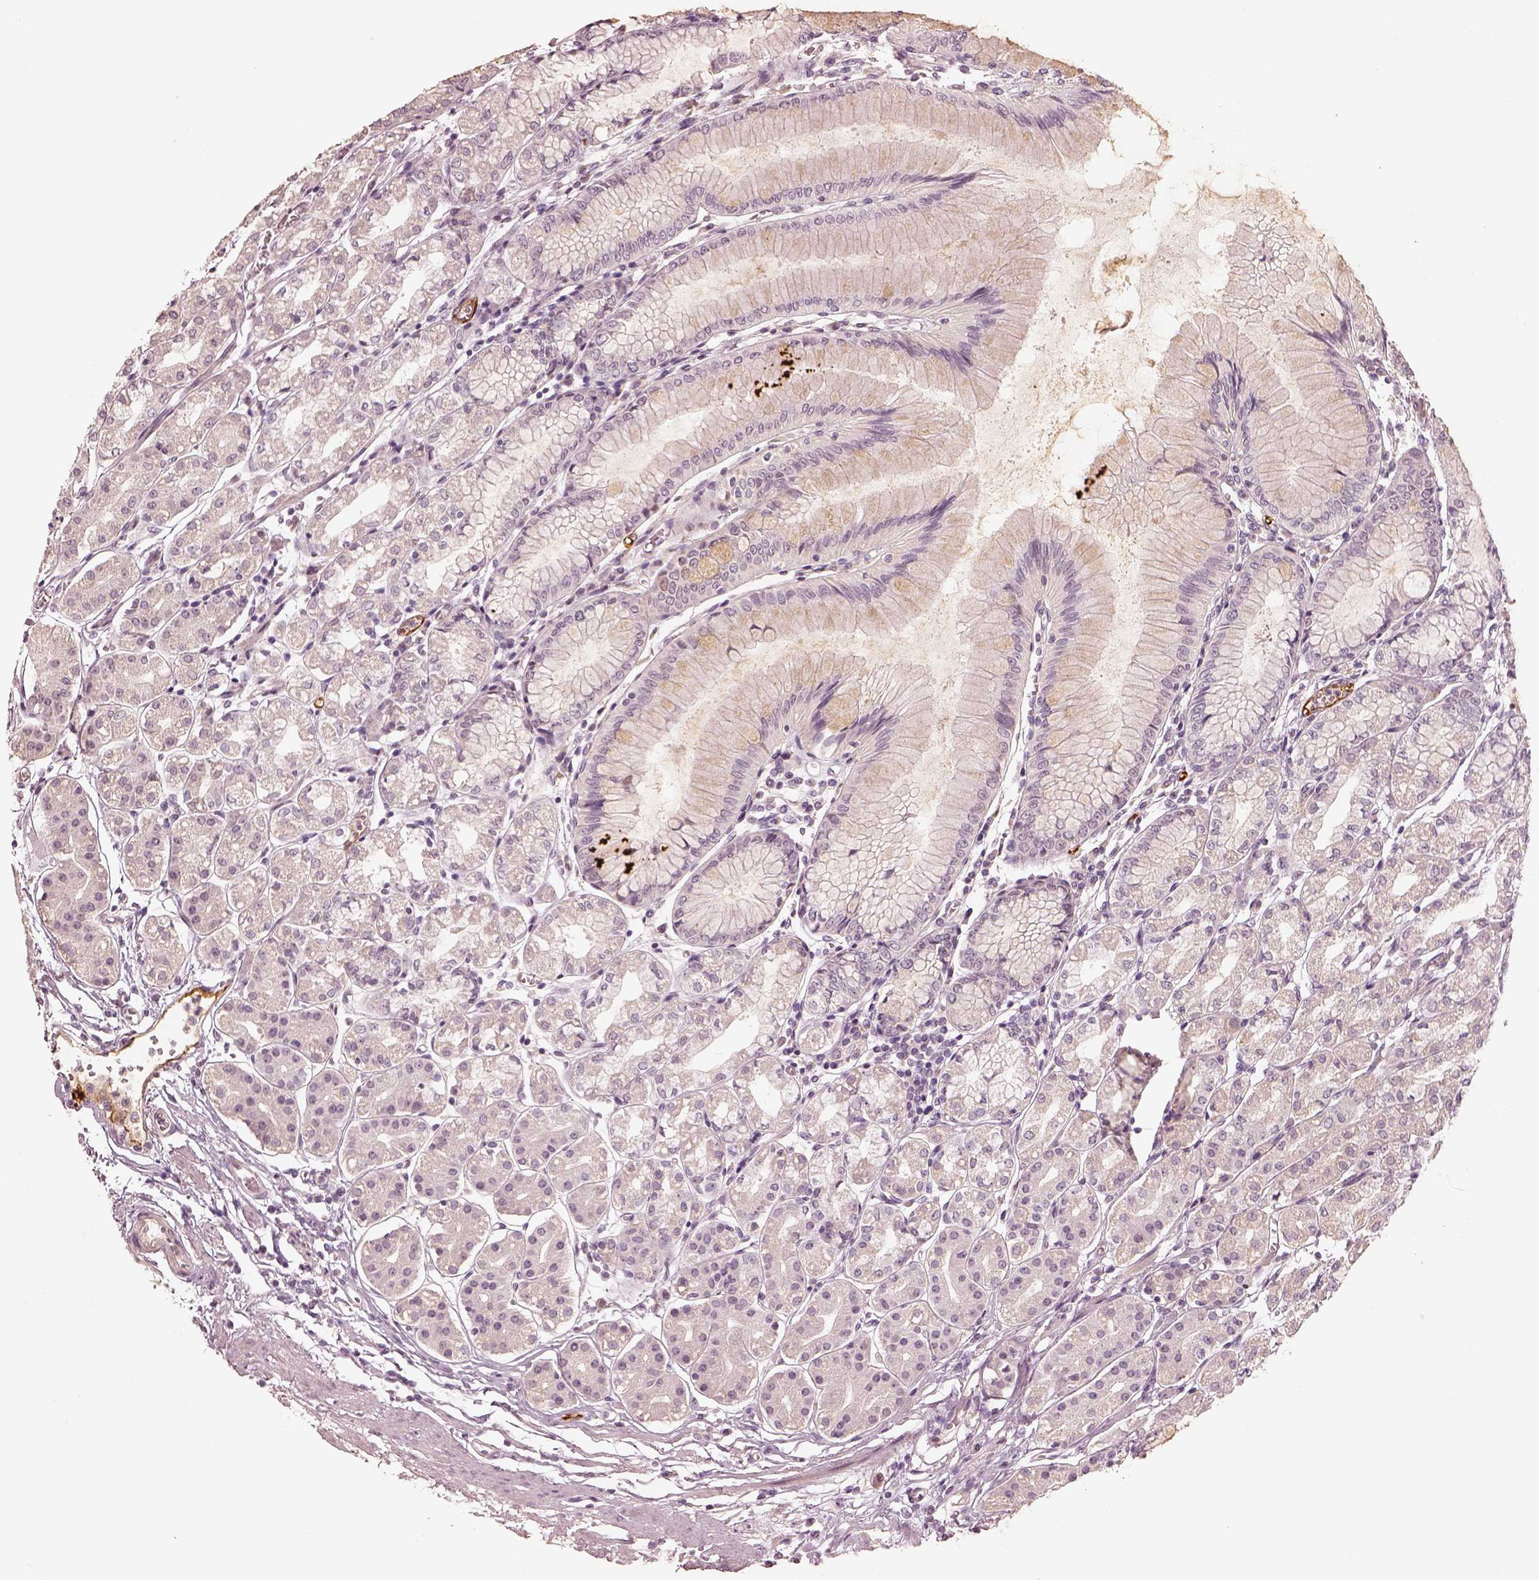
{"staining": {"intensity": "negative", "quantity": "none", "location": "none"}, "tissue": "stomach", "cell_type": "Glandular cells", "image_type": "normal", "snomed": [{"axis": "morphology", "description": "Normal tissue, NOS"}, {"axis": "topography", "description": "Skeletal muscle"}, {"axis": "topography", "description": "Stomach"}], "caption": "A high-resolution histopathology image shows IHC staining of unremarkable stomach, which demonstrates no significant expression in glandular cells.", "gene": "MADCAM1", "patient": {"sex": "female", "age": 57}}